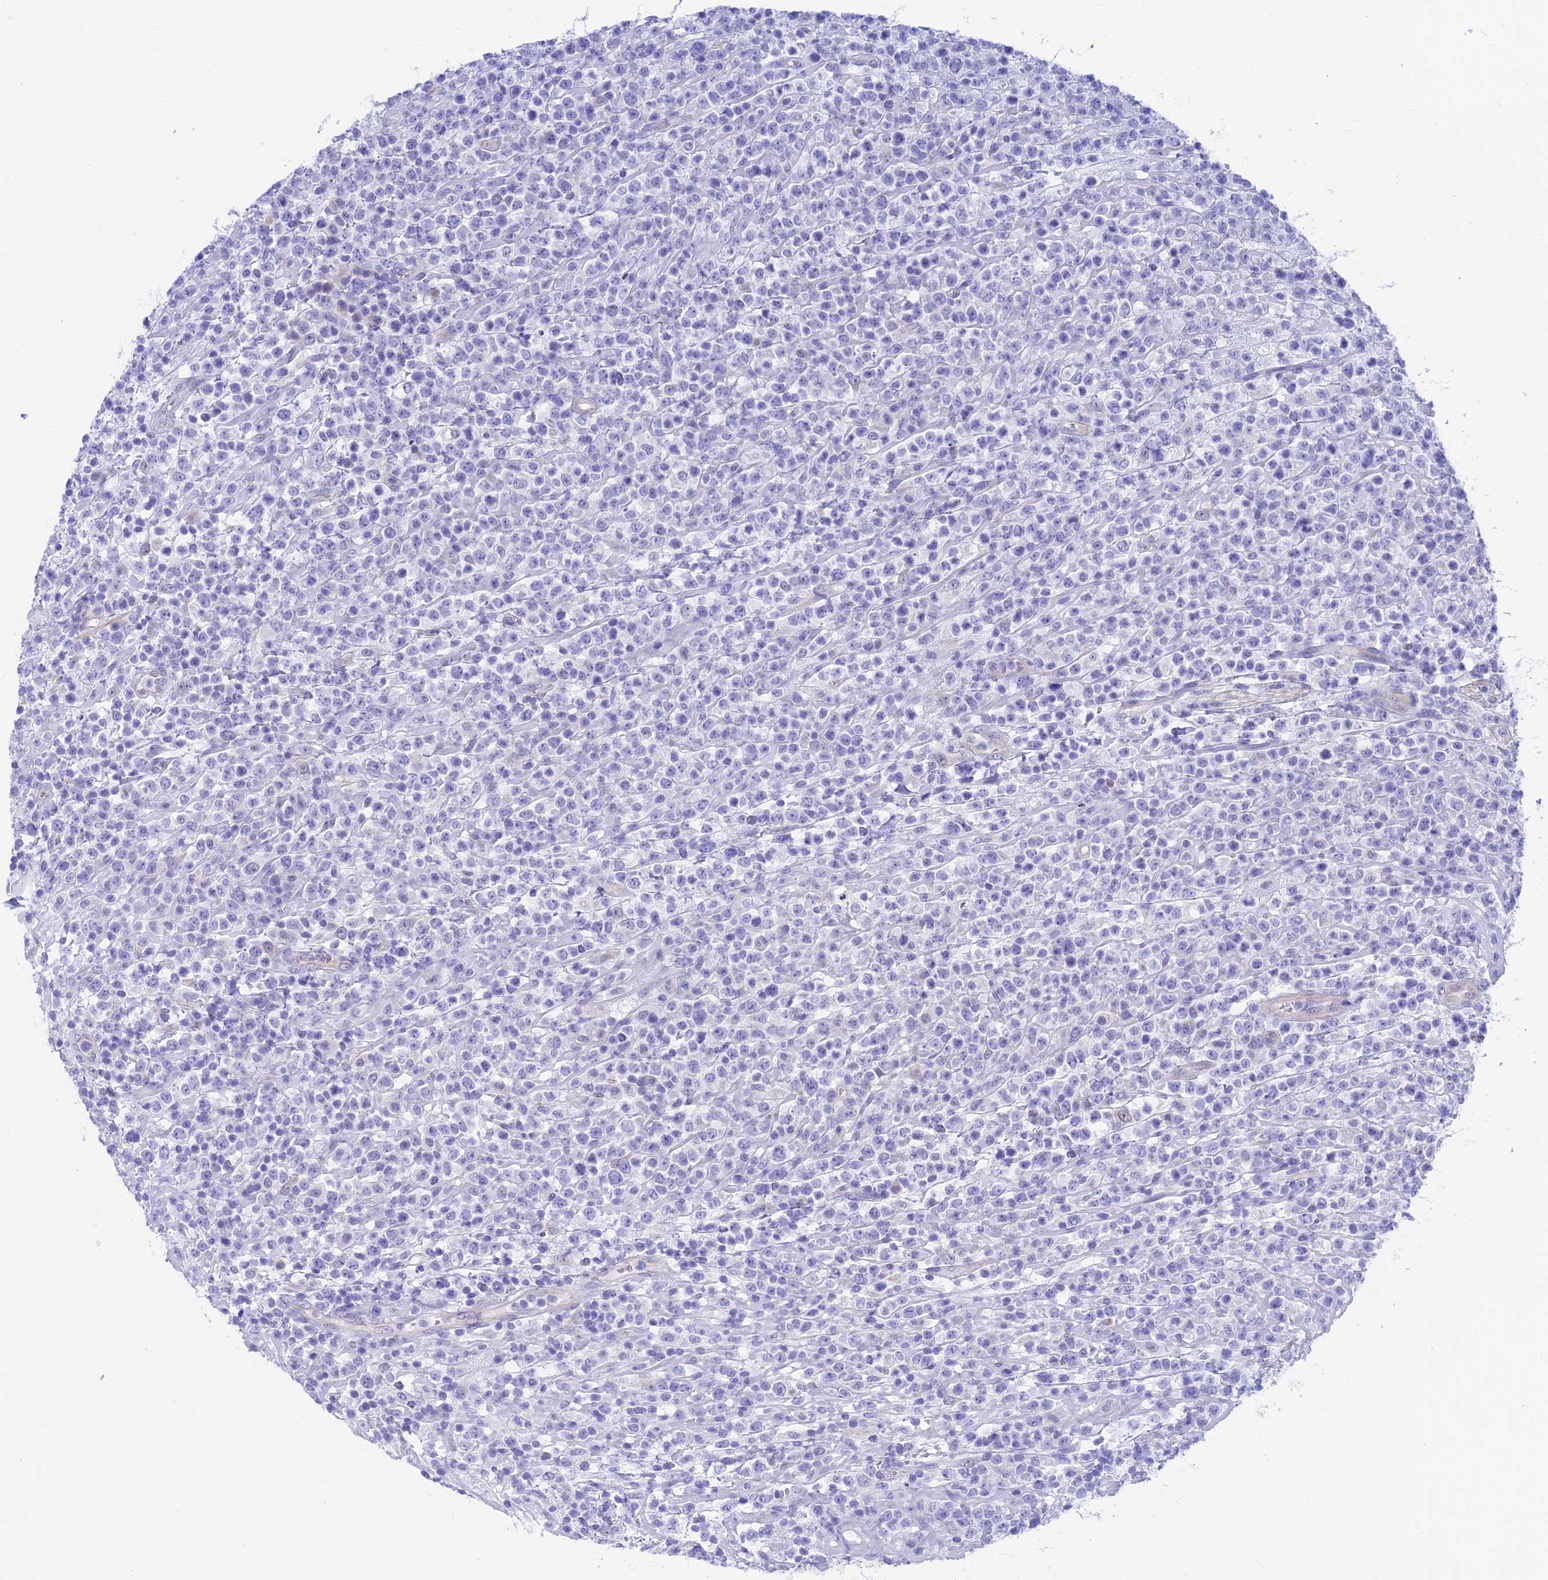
{"staining": {"intensity": "negative", "quantity": "none", "location": "none"}, "tissue": "lymphoma", "cell_type": "Tumor cells", "image_type": "cancer", "snomed": [{"axis": "morphology", "description": "Malignant lymphoma, non-Hodgkin's type, High grade"}, {"axis": "topography", "description": "Colon"}], "caption": "A micrograph of human malignant lymphoma, non-Hodgkin's type (high-grade) is negative for staining in tumor cells.", "gene": "GNGT2", "patient": {"sex": "female", "age": 53}}